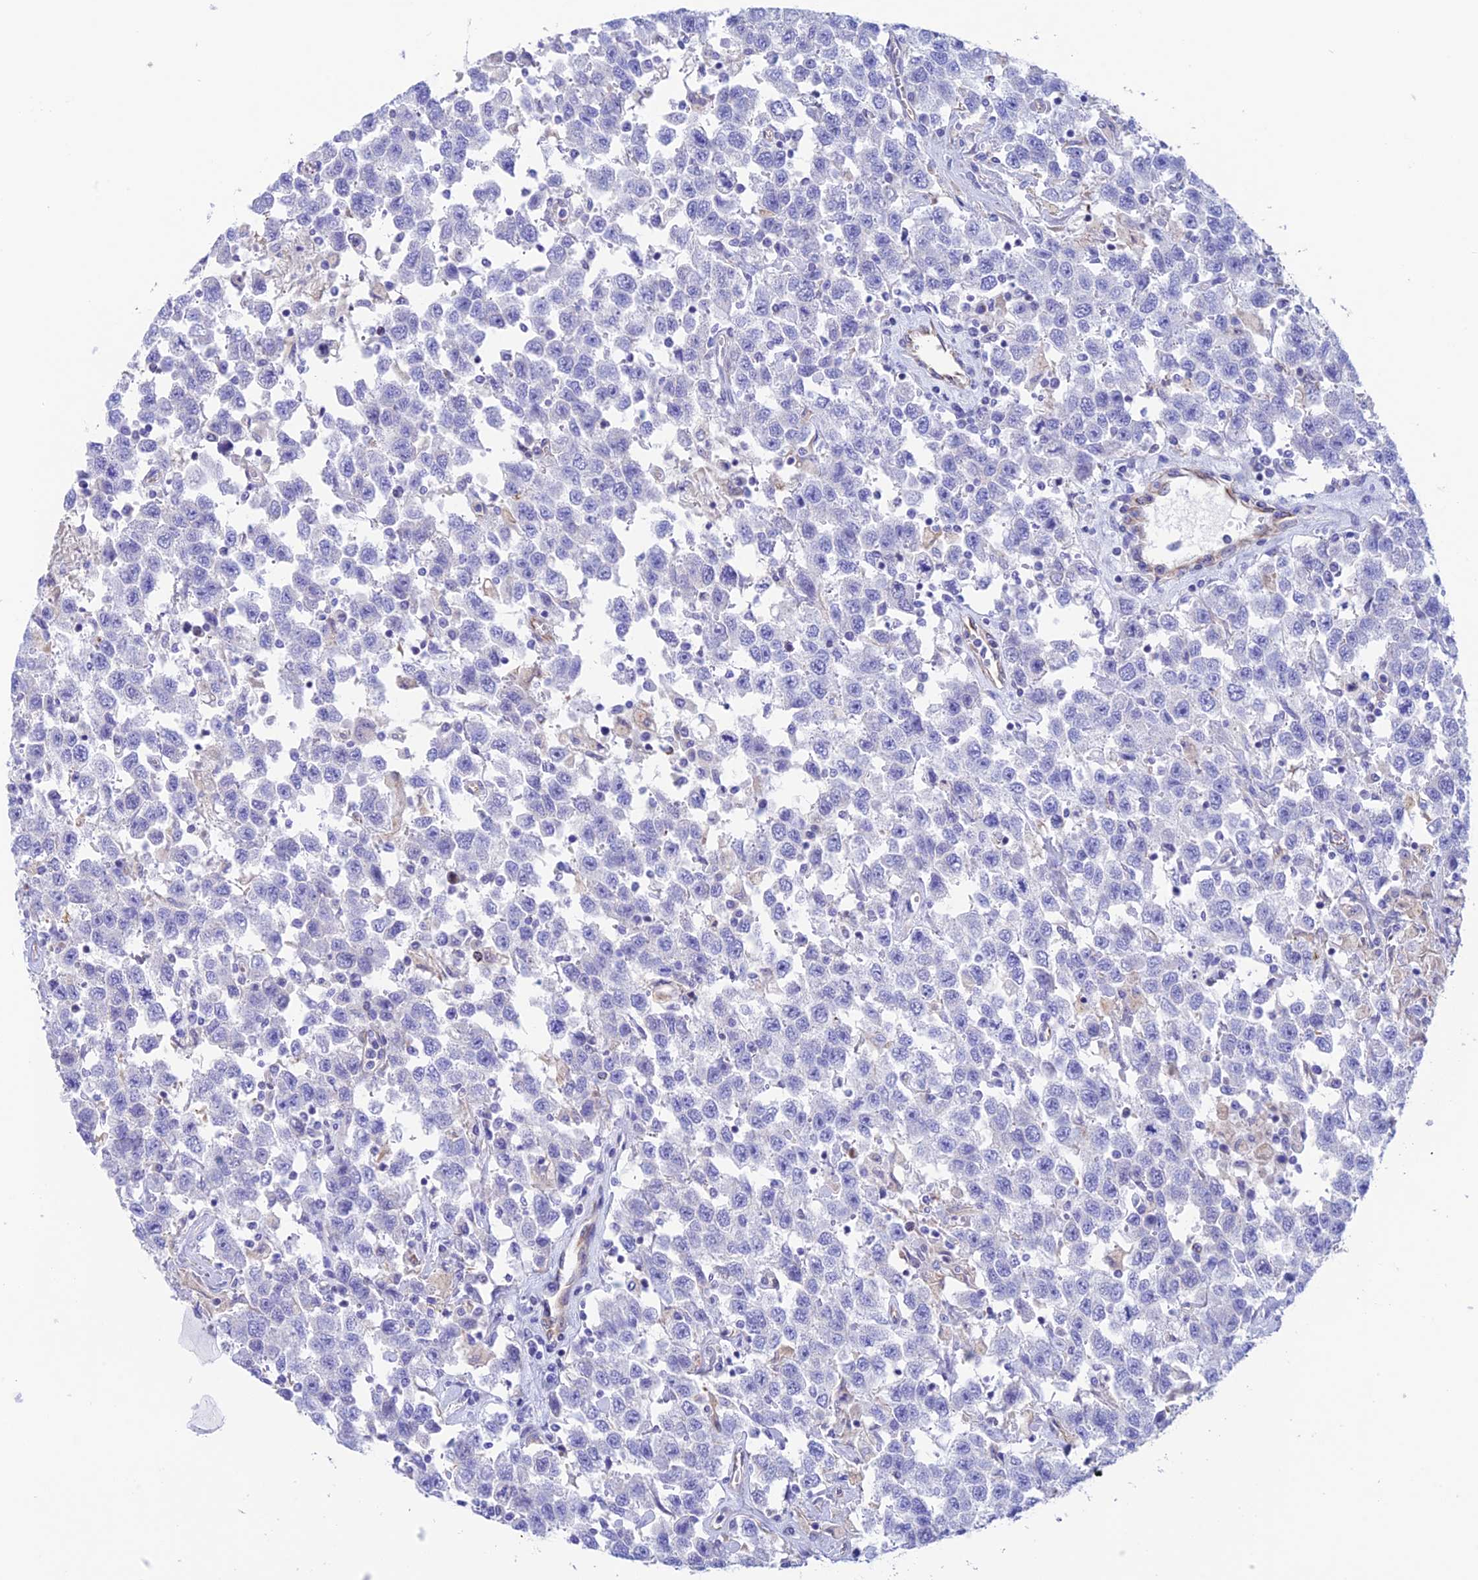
{"staining": {"intensity": "negative", "quantity": "none", "location": "none"}, "tissue": "testis cancer", "cell_type": "Tumor cells", "image_type": "cancer", "snomed": [{"axis": "morphology", "description": "Seminoma, NOS"}, {"axis": "topography", "description": "Testis"}], "caption": "There is no significant positivity in tumor cells of testis seminoma.", "gene": "ZNF652", "patient": {"sex": "male", "age": 41}}